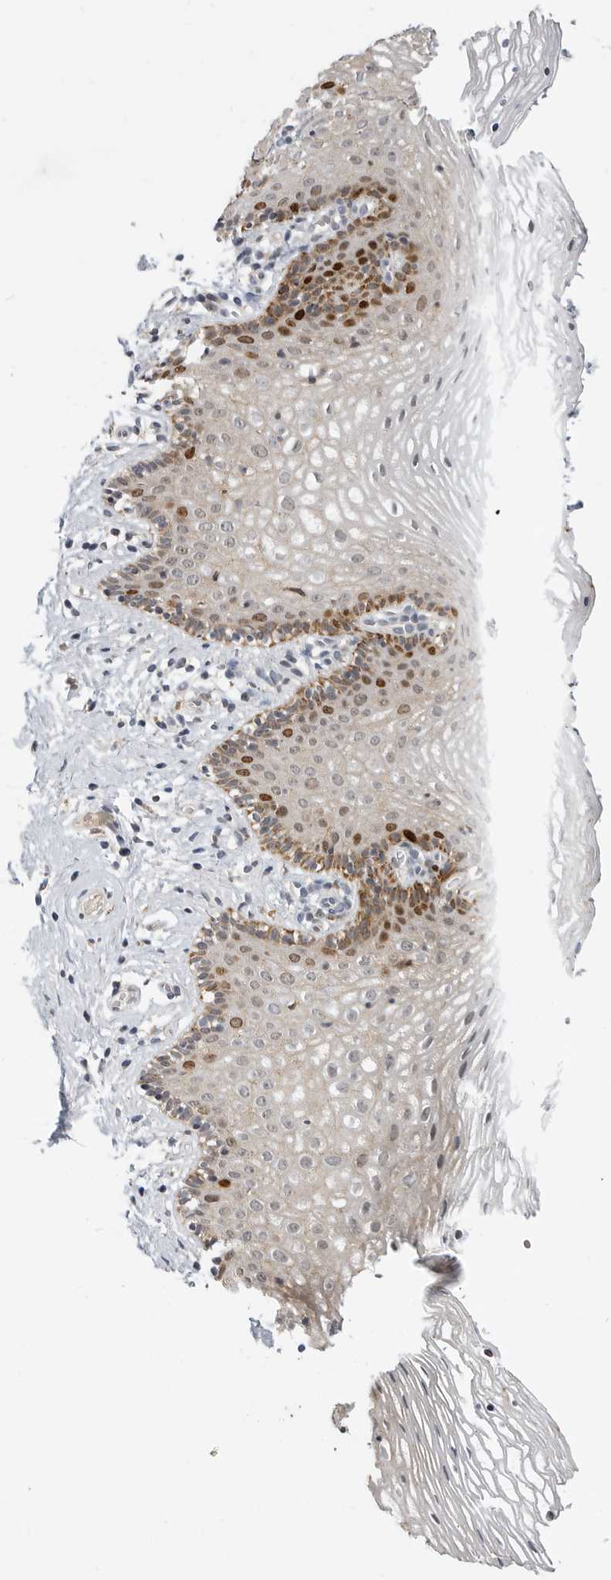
{"staining": {"intensity": "strong", "quantity": "<25%", "location": "cytoplasmic/membranous,nuclear"}, "tissue": "vagina", "cell_type": "Squamous epithelial cells", "image_type": "normal", "snomed": [{"axis": "morphology", "description": "Normal tissue, NOS"}, {"axis": "topography", "description": "Vagina"}], "caption": "This image reveals immunohistochemistry staining of normal vagina, with medium strong cytoplasmic/membranous,nuclear expression in about <25% of squamous epithelial cells.", "gene": "CSNK1G3", "patient": {"sex": "female", "age": 32}}